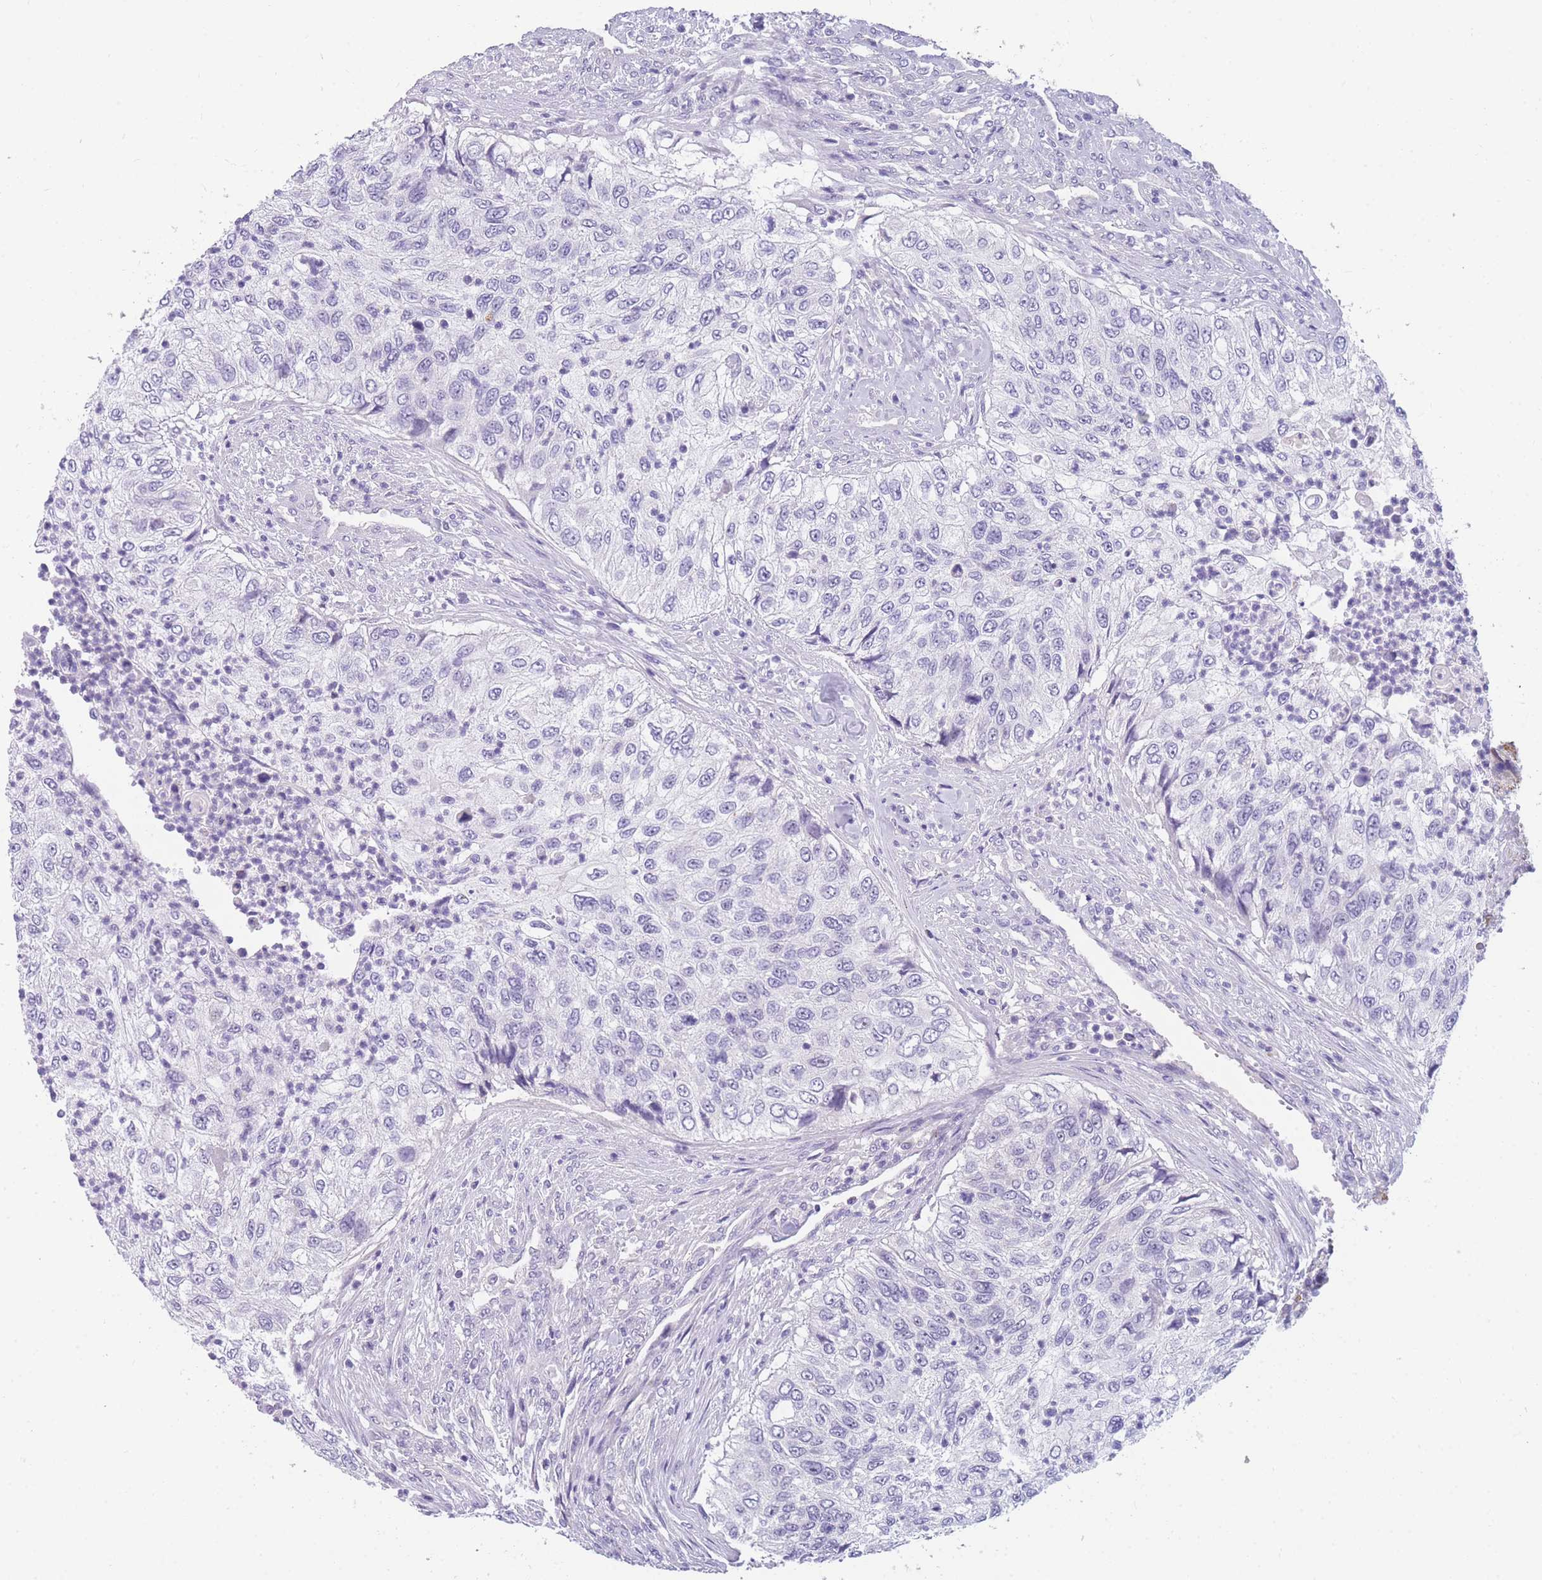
{"staining": {"intensity": "negative", "quantity": "none", "location": "none"}, "tissue": "urothelial cancer", "cell_type": "Tumor cells", "image_type": "cancer", "snomed": [{"axis": "morphology", "description": "Urothelial carcinoma, High grade"}, {"axis": "topography", "description": "Urinary bladder"}], "caption": "There is no significant expression in tumor cells of urothelial cancer.", "gene": "DDX49", "patient": {"sex": "female", "age": 60}}